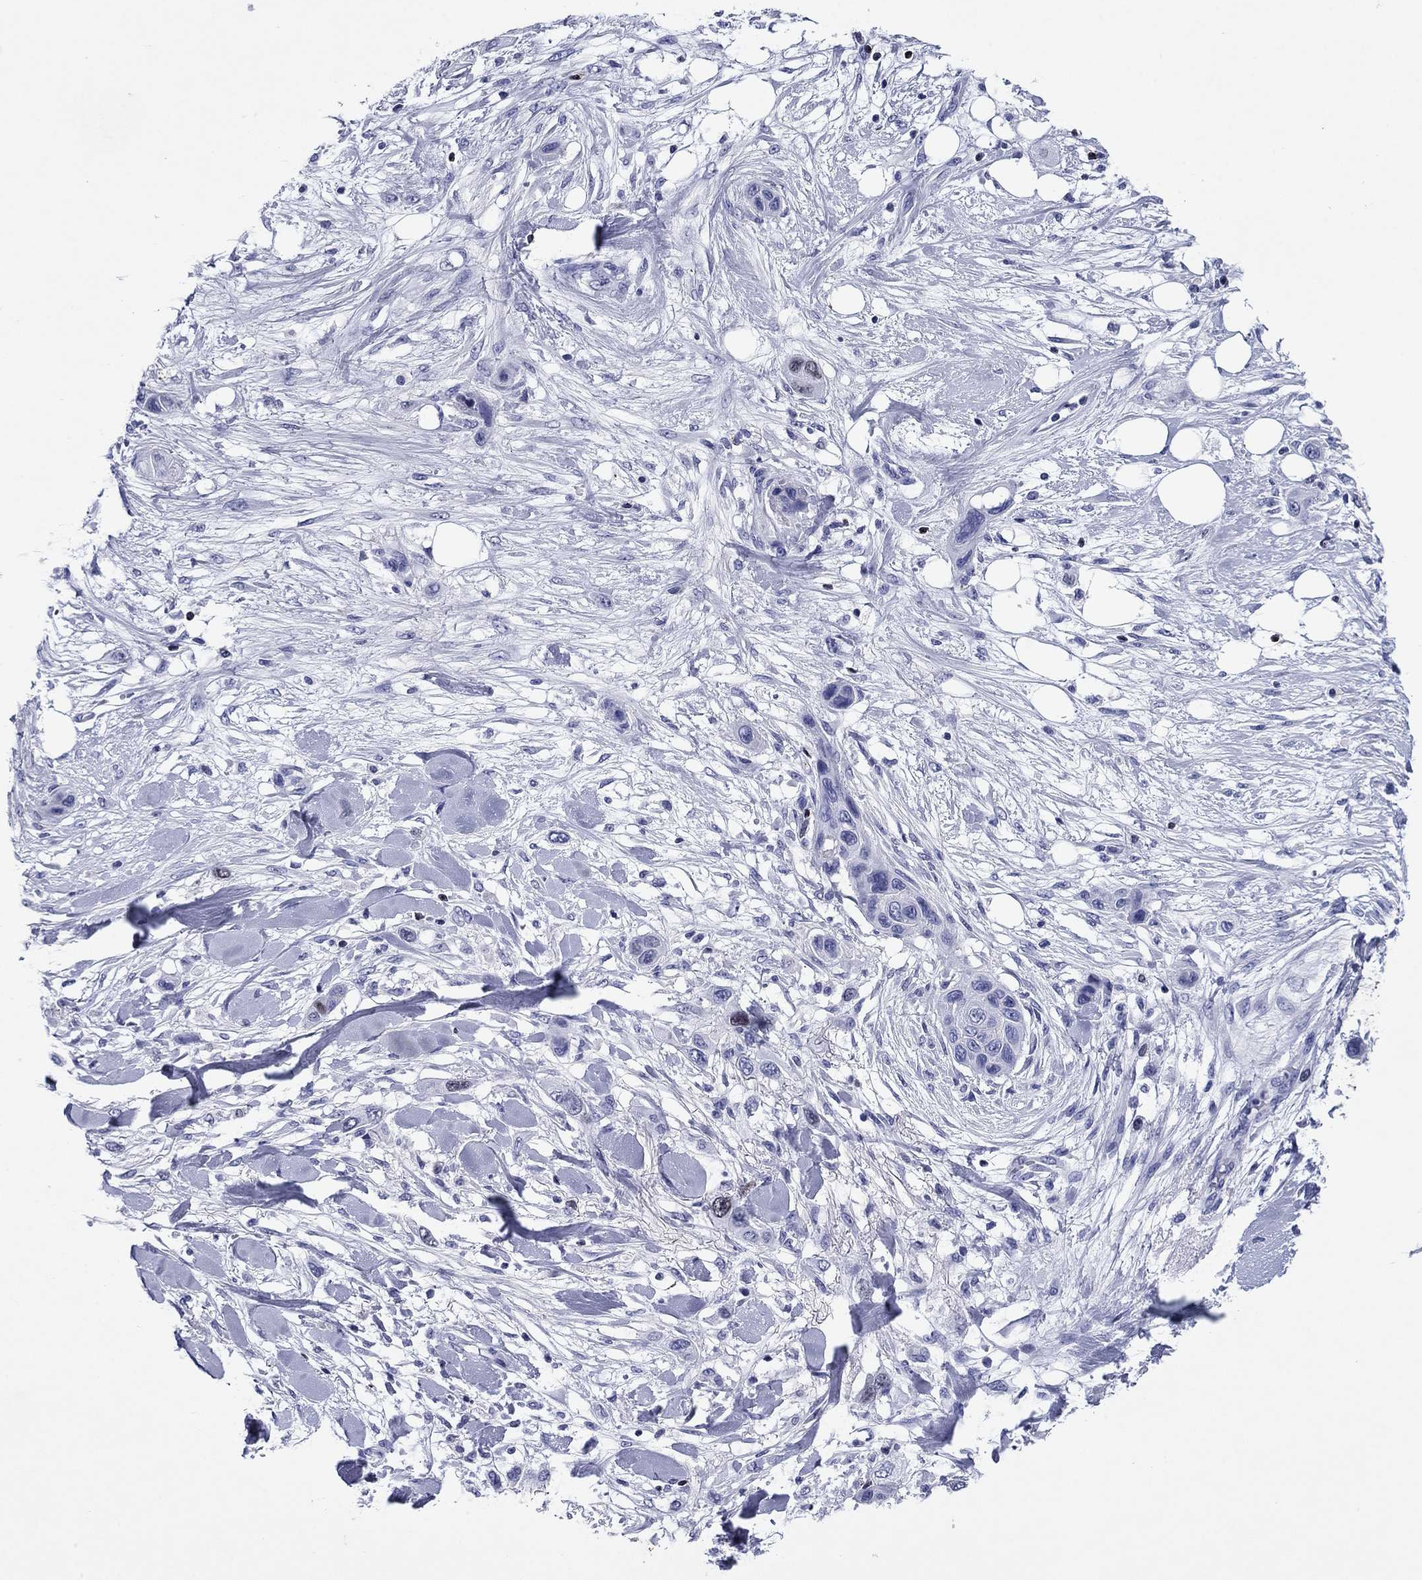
{"staining": {"intensity": "negative", "quantity": "none", "location": "none"}, "tissue": "skin cancer", "cell_type": "Tumor cells", "image_type": "cancer", "snomed": [{"axis": "morphology", "description": "Squamous cell carcinoma, NOS"}, {"axis": "topography", "description": "Skin"}], "caption": "Tumor cells are negative for brown protein staining in skin squamous cell carcinoma. (Stains: DAB IHC with hematoxylin counter stain, Microscopy: brightfield microscopy at high magnification).", "gene": "GZMK", "patient": {"sex": "male", "age": 79}}